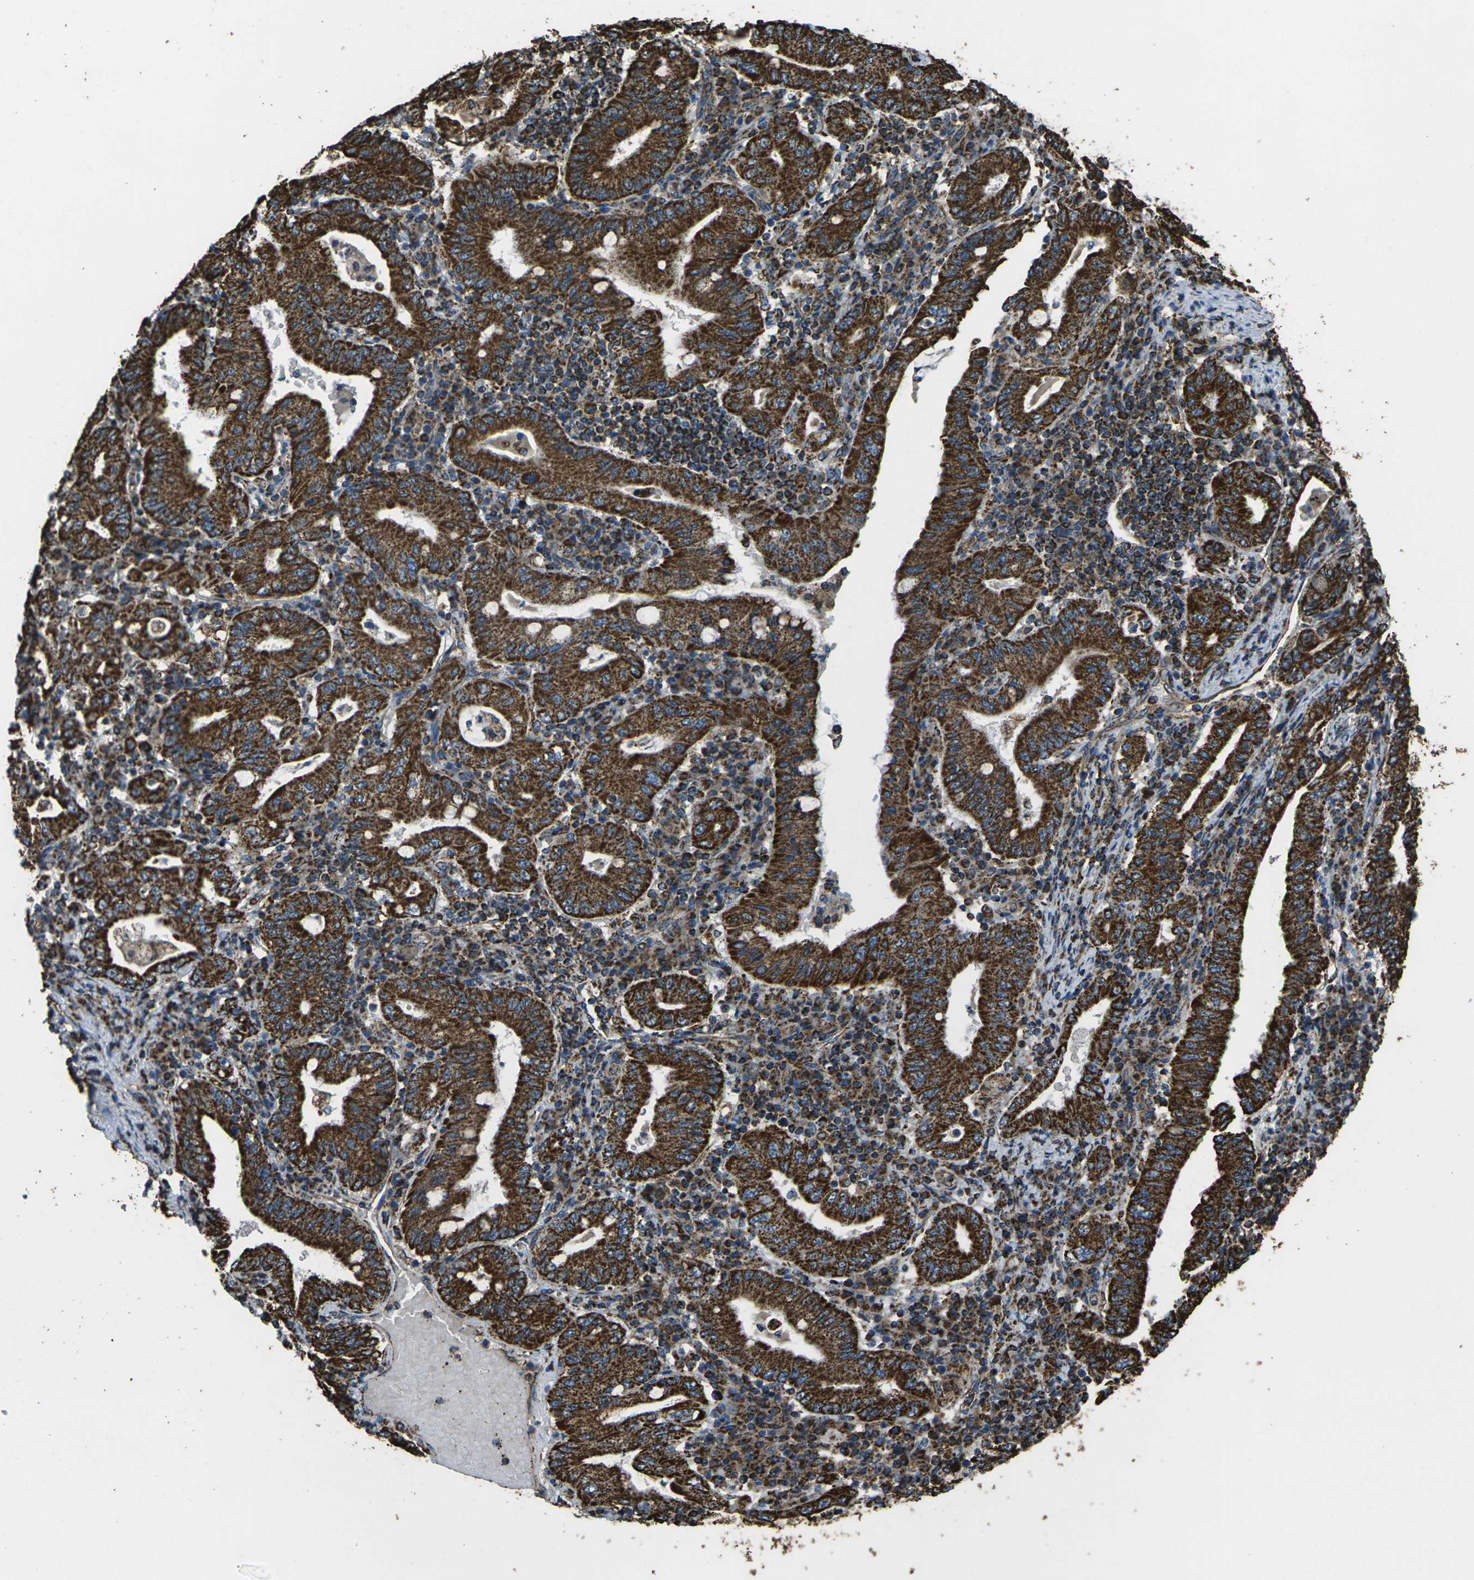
{"staining": {"intensity": "strong", "quantity": ">75%", "location": "cytoplasmic/membranous"}, "tissue": "stomach cancer", "cell_type": "Tumor cells", "image_type": "cancer", "snomed": [{"axis": "morphology", "description": "Normal tissue, NOS"}, {"axis": "morphology", "description": "Adenocarcinoma, NOS"}, {"axis": "topography", "description": "Esophagus"}, {"axis": "topography", "description": "Stomach, upper"}, {"axis": "topography", "description": "Peripheral nerve tissue"}], "caption": "A high amount of strong cytoplasmic/membranous staining is identified in about >75% of tumor cells in adenocarcinoma (stomach) tissue. Nuclei are stained in blue.", "gene": "KLHL5", "patient": {"sex": "male", "age": 62}}